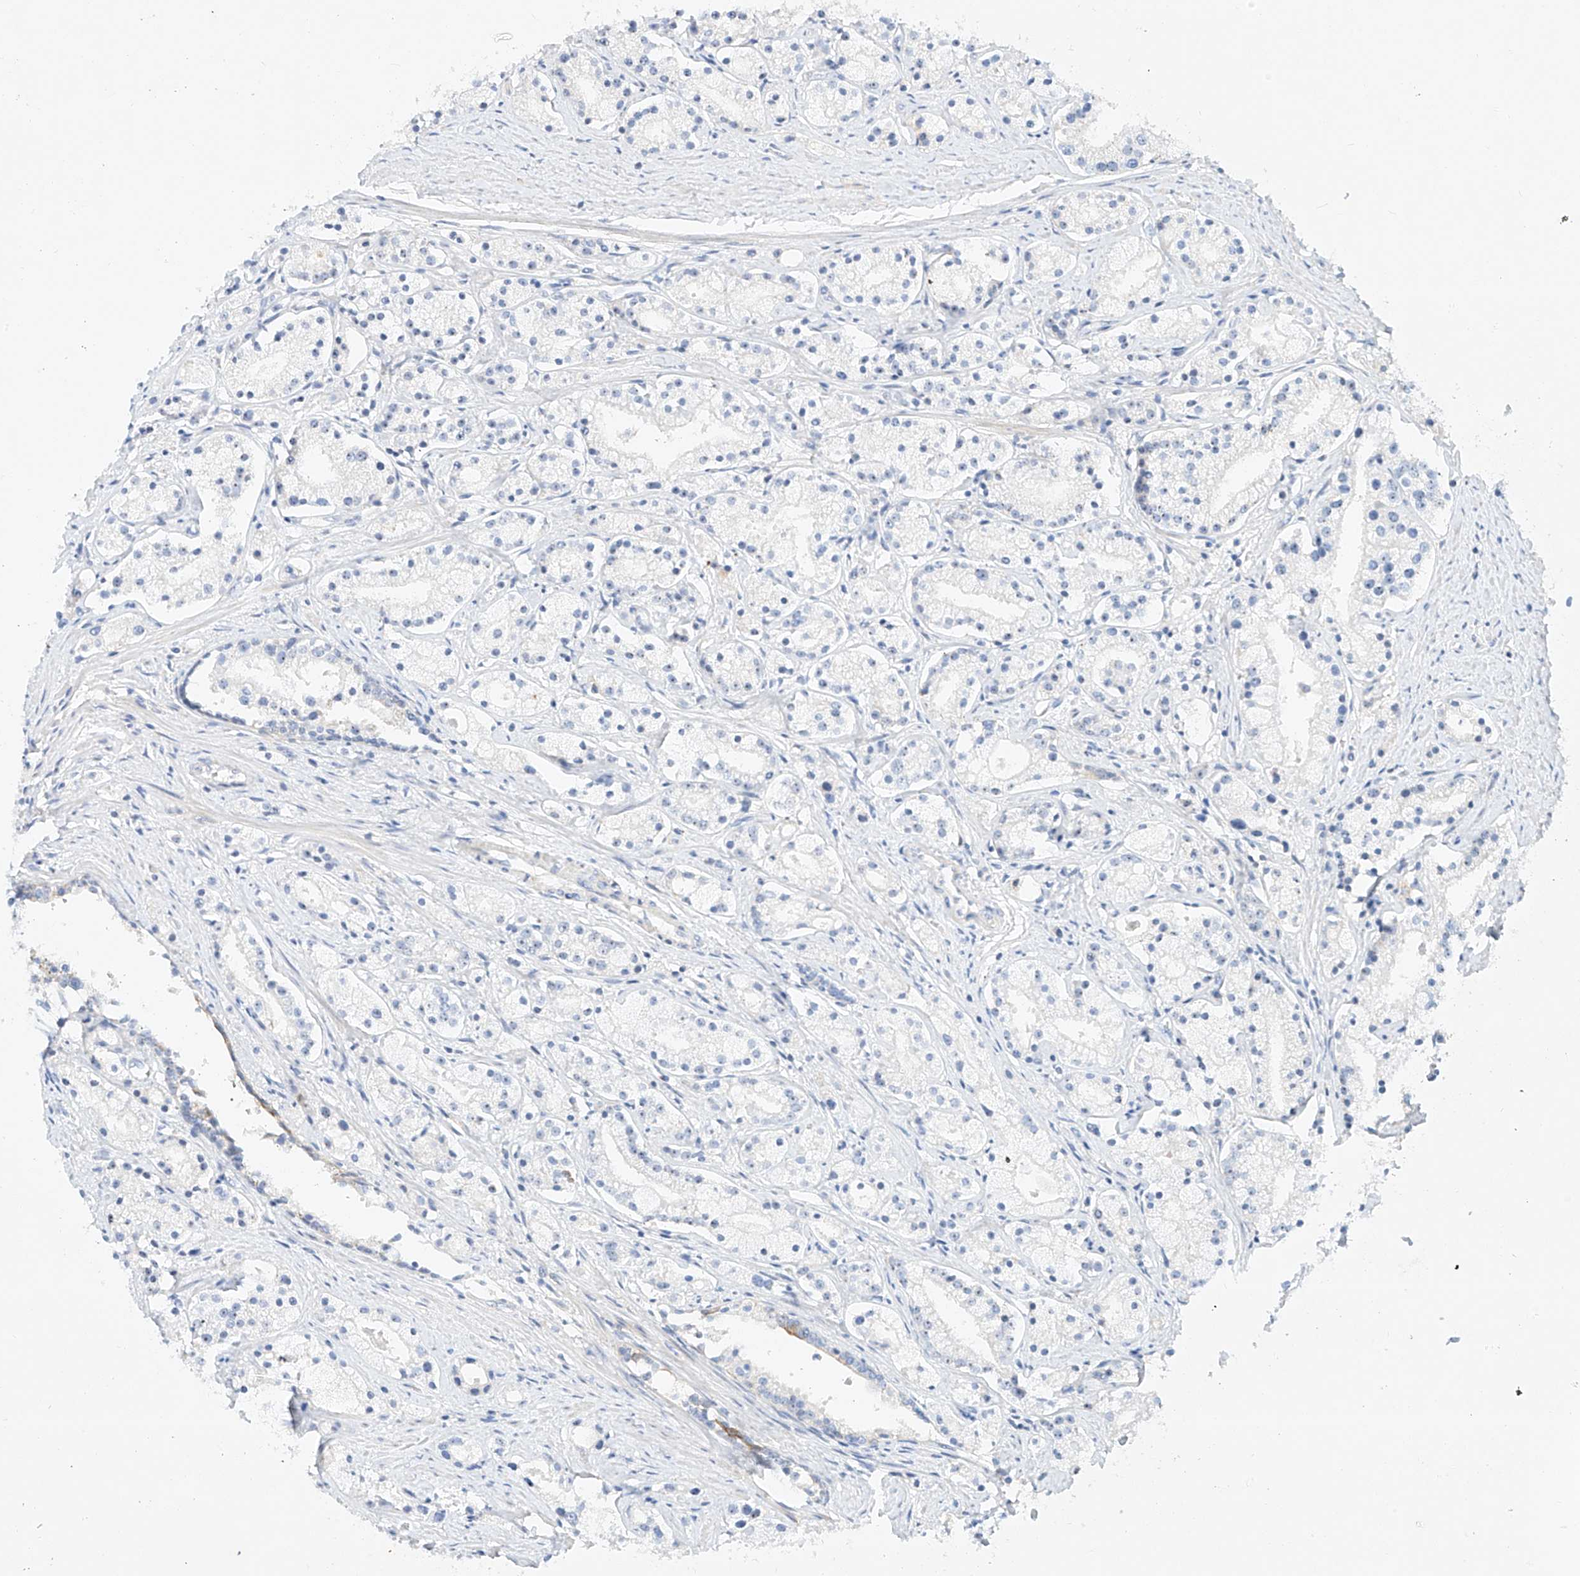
{"staining": {"intensity": "negative", "quantity": "none", "location": "none"}, "tissue": "prostate cancer", "cell_type": "Tumor cells", "image_type": "cancer", "snomed": [{"axis": "morphology", "description": "Adenocarcinoma, High grade"}, {"axis": "topography", "description": "Prostate"}], "caption": "Tumor cells show no significant positivity in prostate high-grade adenocarcinoma. (Stains: DAB (3,3'-diaminobenzidine) immunohistochemistry (IHC) with hematoxylin counter stain, Microscopy: brightfield microscopy at high magnification).", "gene": "SNU13", "patient": {"sex": "male", "age": 69}}